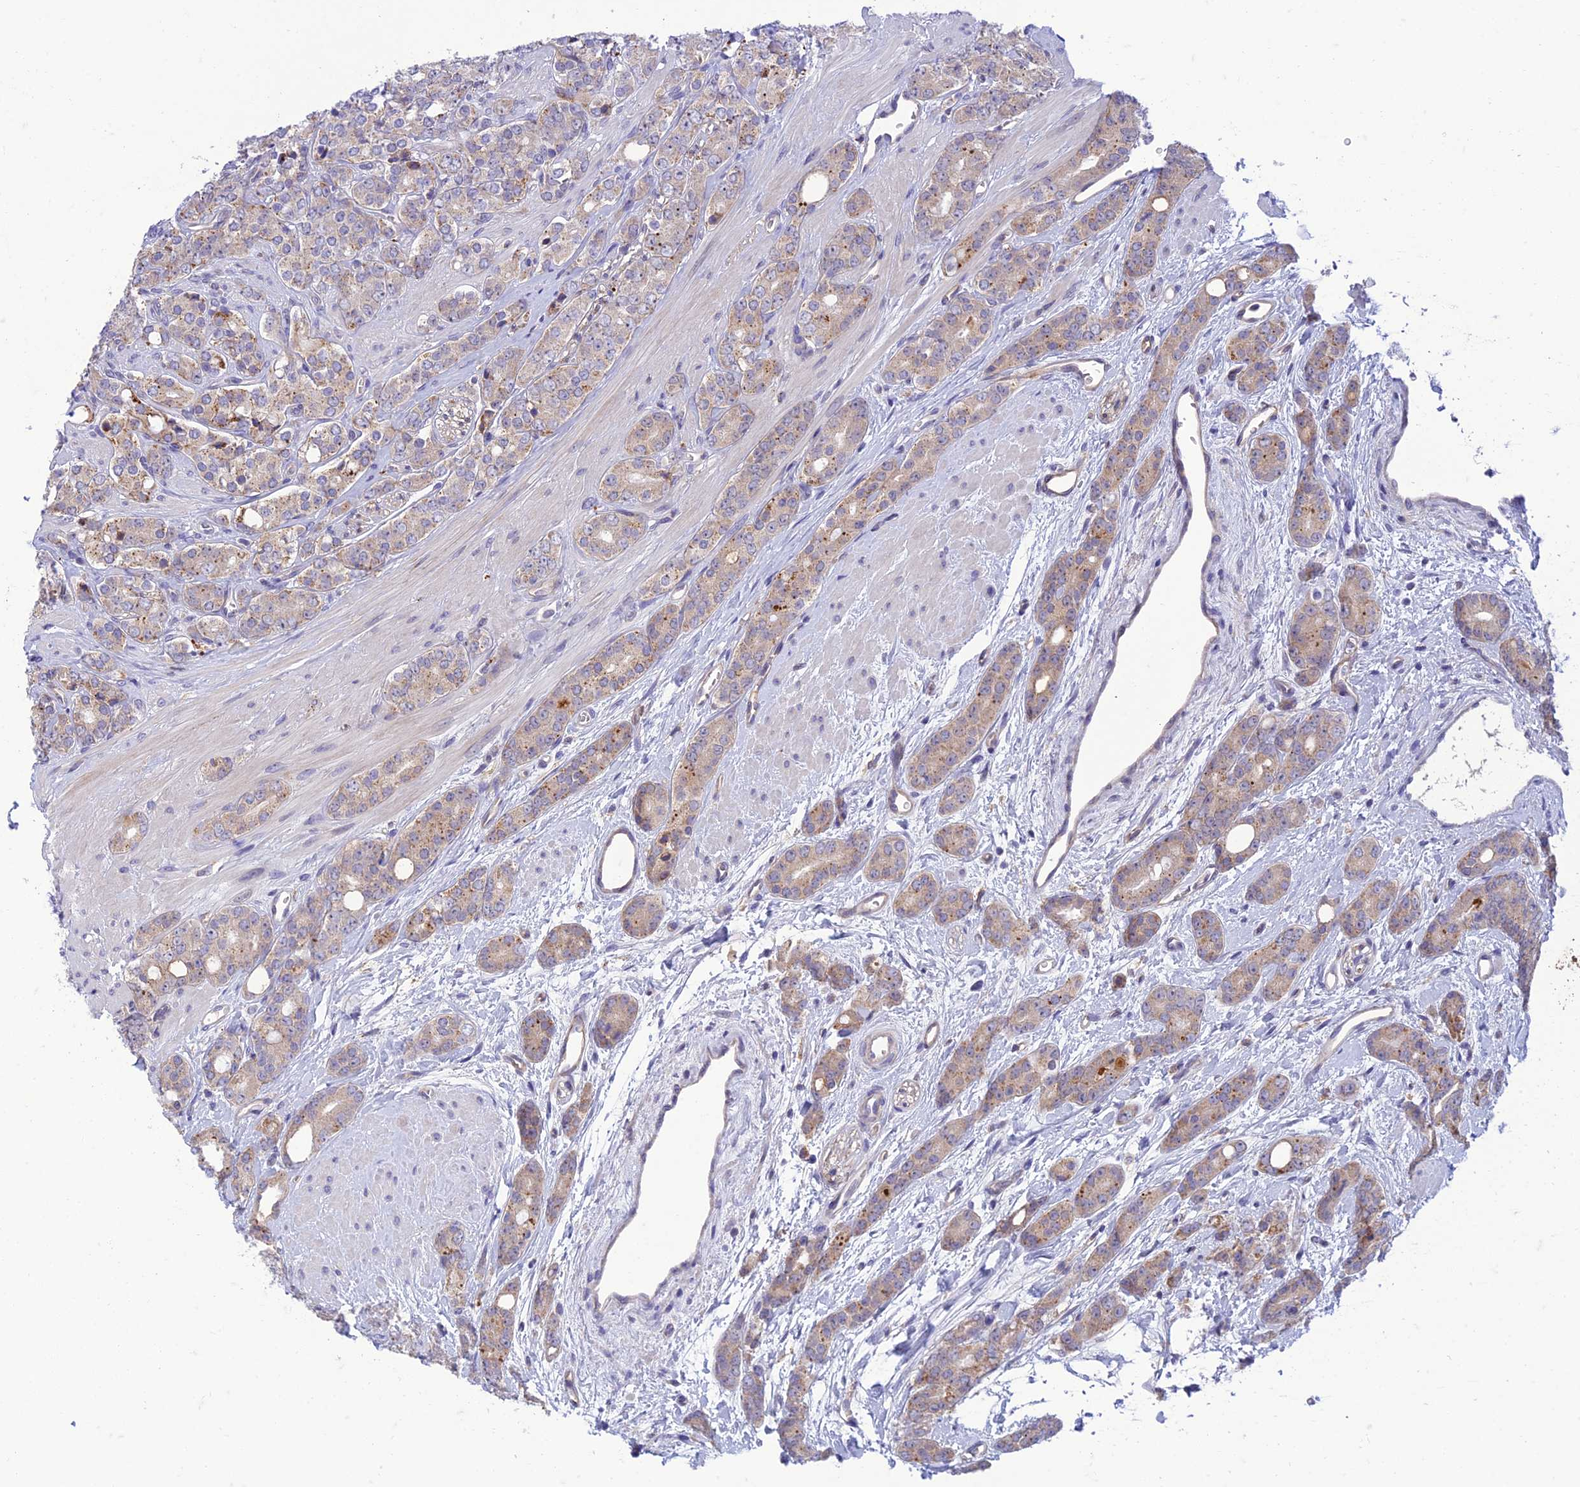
{"staining": {"intensity": "weak", "quantity": "25%-75%", "location": "cytoplasmic/membranous"}, "tissue": "prostate cancer", "cell_type": "Tumor cells", "image_type": "cancer", "snomed": [{"axis": "morphology", "description": "Adenocarcinoma, High grade"}, {"axis": "topography", "description": "Prostate"}], "caption": "A brown stain highlights weak cytoplasmic/membranous expression of a protein in human prostate cancer (high-grade adenocarcinoma) tumor cells. Immunohistochemistry stains the protein of interest in brown and the nuclei are stained blue.", "gene": "IRAK3", "patient": {"sex": "male", "age": 62}}